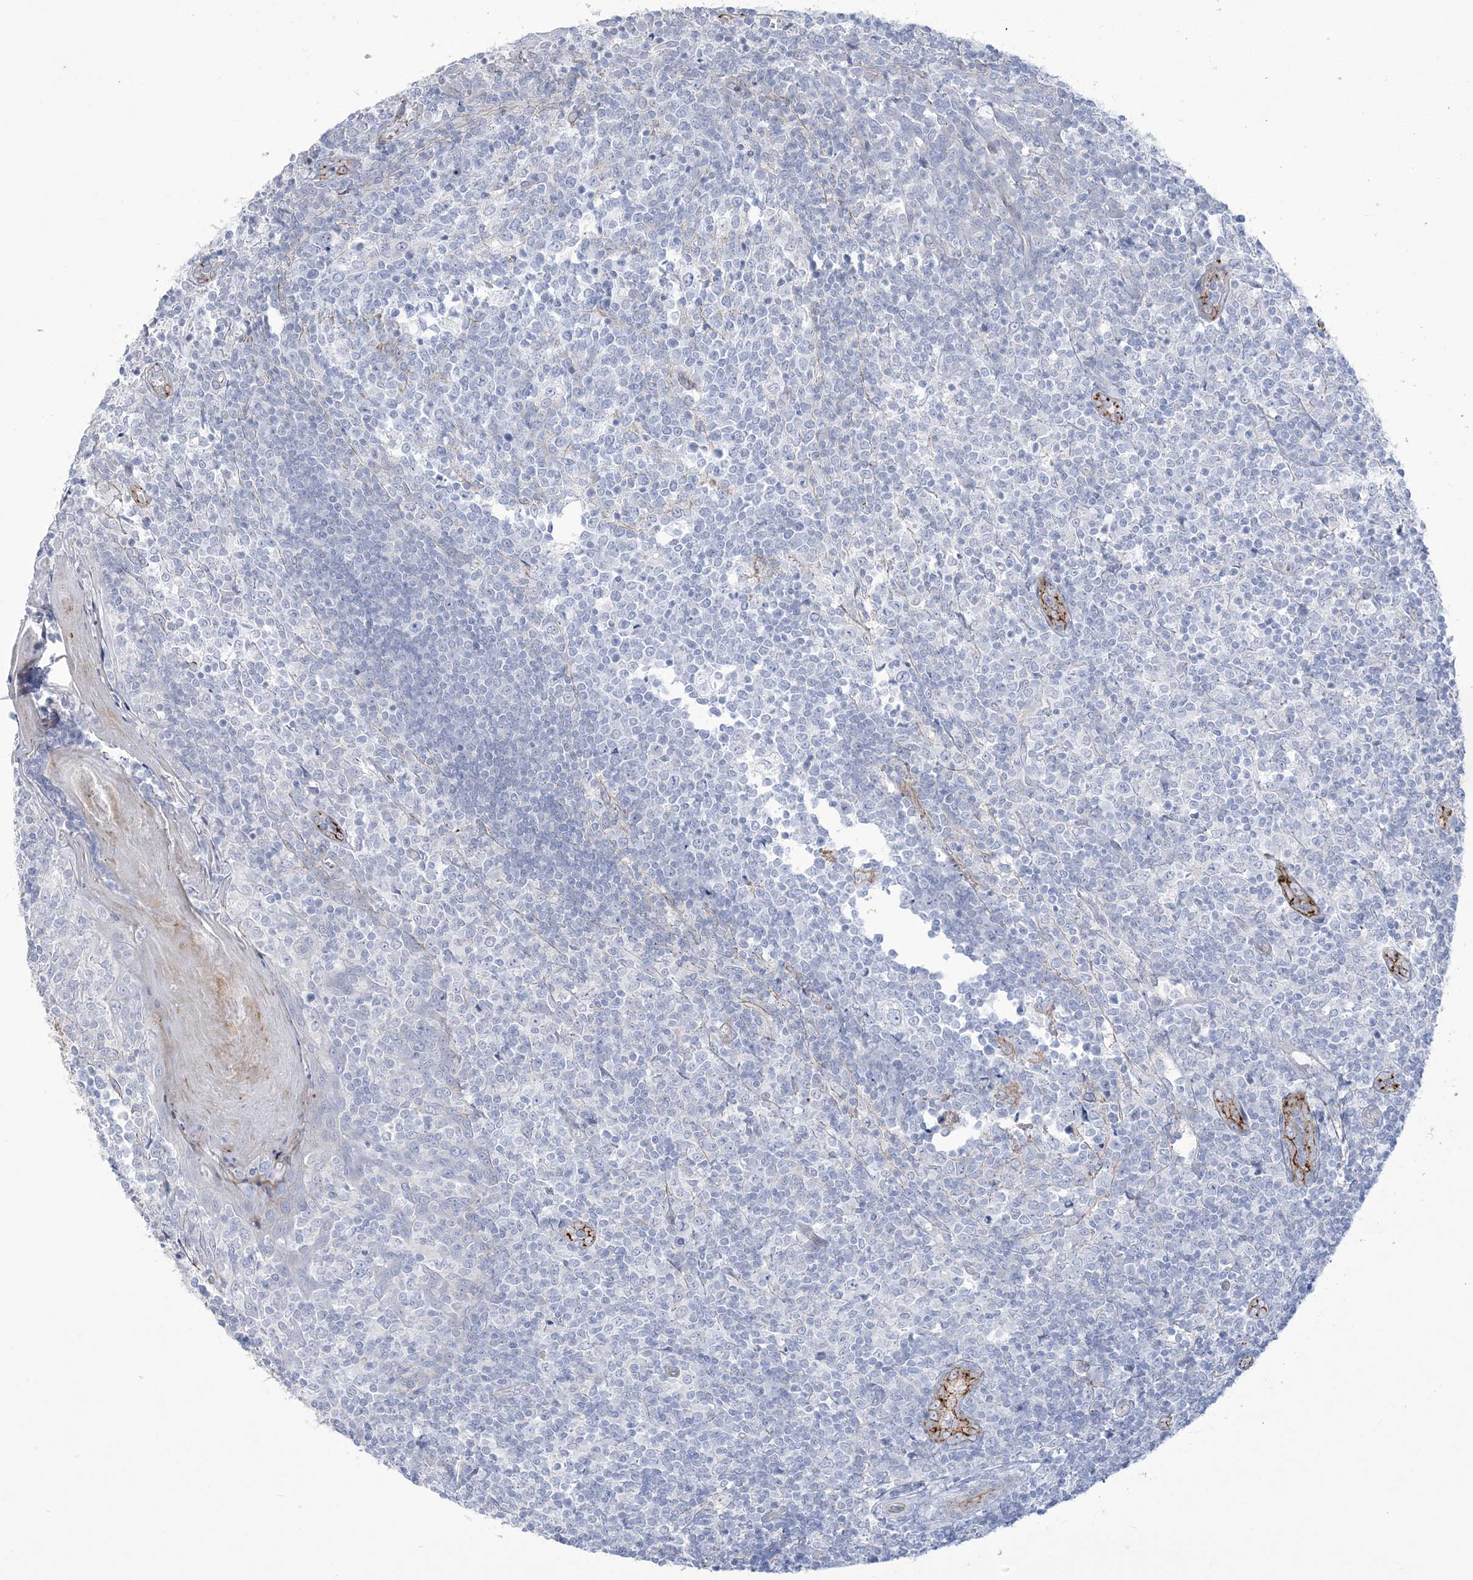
{"staining": {"intensity": "negative", "quantity": "none", "location": "none"}, "tissue": "tonsil", "cell_type": "Germinal center cells", "image_type": "normal", "snomed": [{"axis": "morphology", "description": "Normal tissue, NOS"}, {"axis": "topography", "description": "Tonsil"}], "caption": "IHC histopathology image of unremarkable human tonsil stained for a protein (brown), which reveals no positivity in germinal center cells. Nuclei are stained in blue.", "gene": "B3GNT7", "patient": {"sex": "female", "age": 19}}